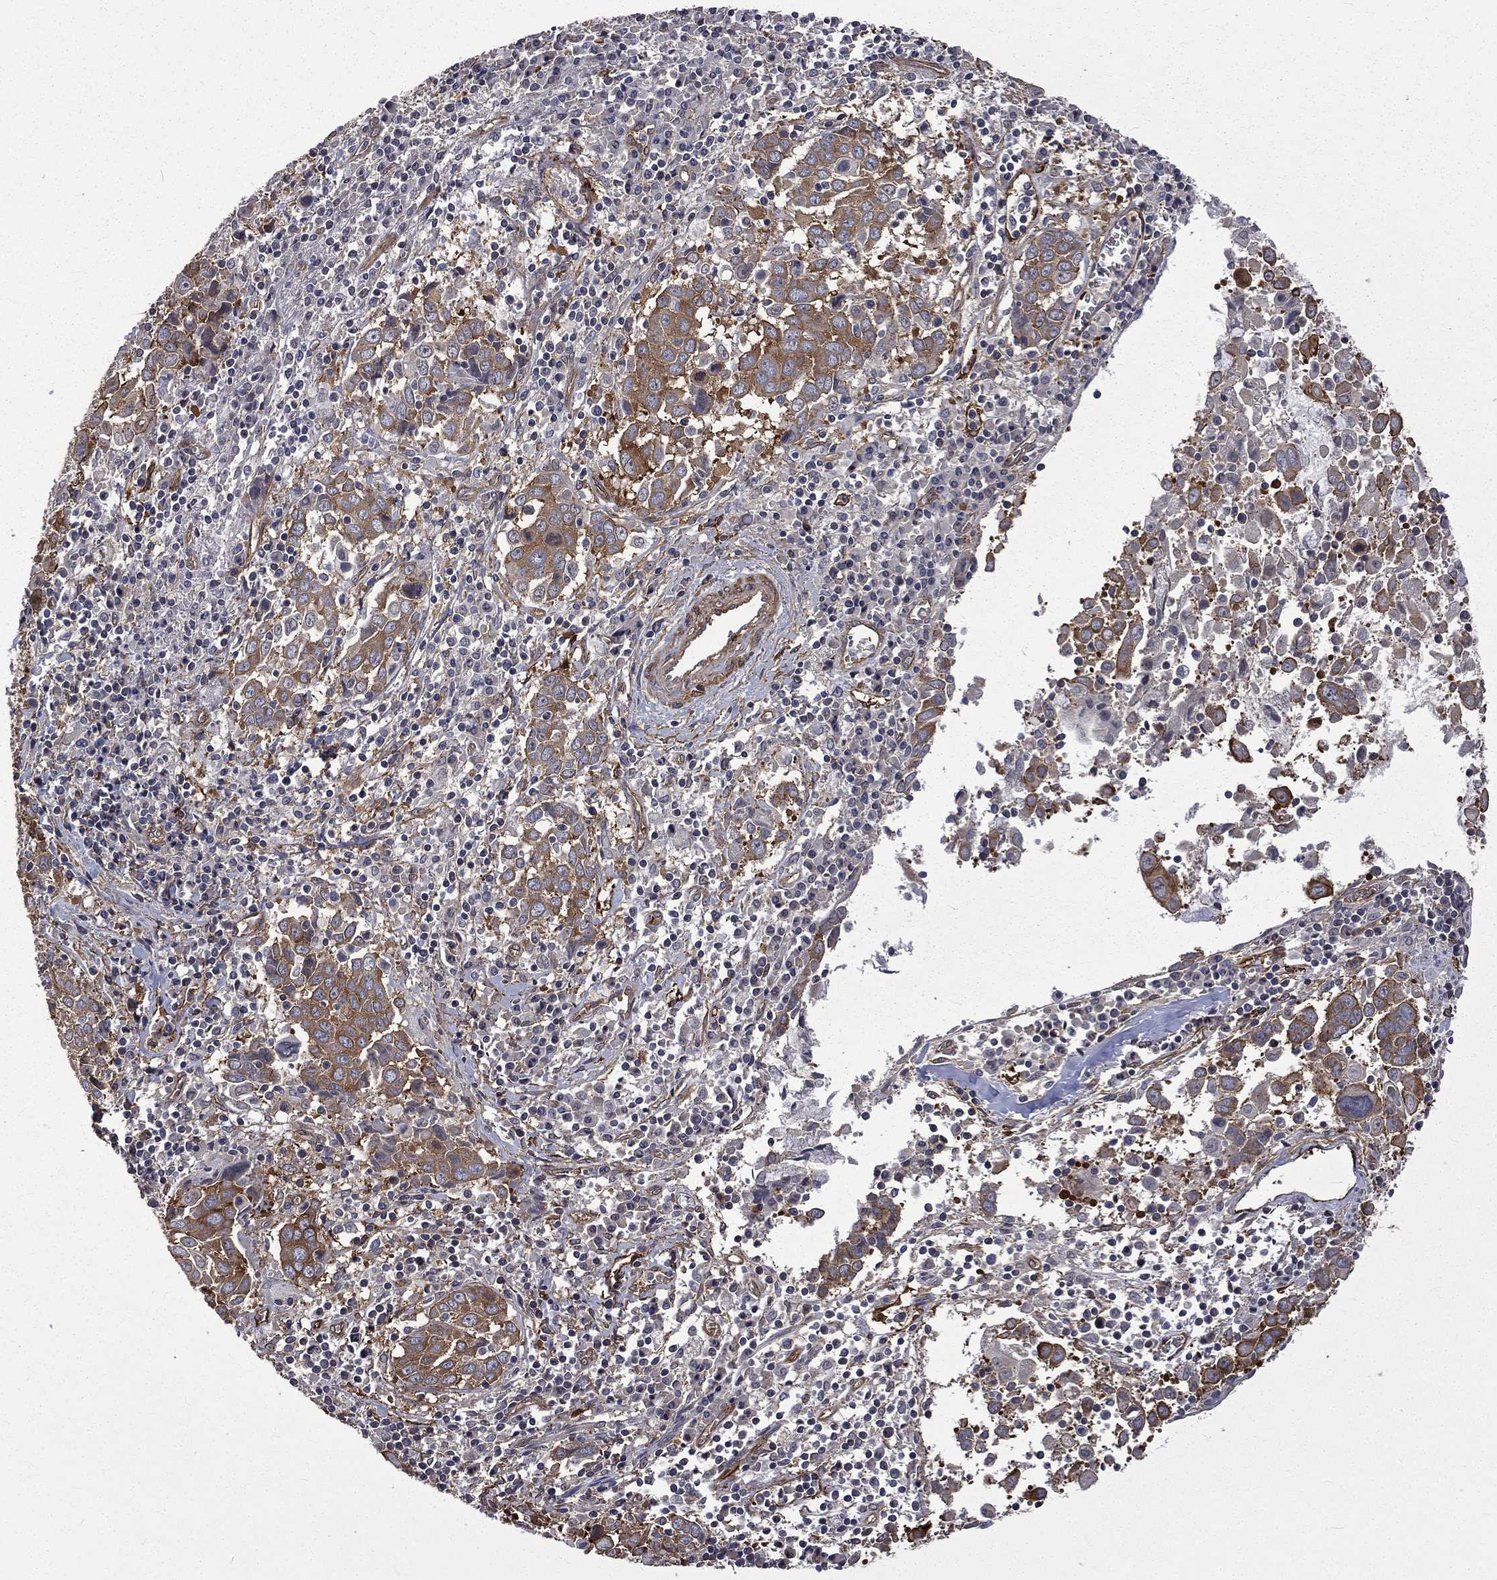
{"staining": {"intensity": "moderate", "quantity": "25%-75%", "location": "cytoplasmic/membranous"}, "tissue": "lung cancer", "cell_type": "Tumor cells", "image_type": "cancer", "snomed": [{"axis": "morphology", "description": "Squamous cell carcinoma, NOS"}, {"axis": "topography", "description": "Lung"}], "caption": "Human squamous cell carcinoma (lung) stained with a brown dye shows moderate cytoplasmic/membranous positive positivity in approximately 25%-75% of tumor cells.", "gene": "PPFIBP1", "patient": {"sex": "male", "age": 57}}